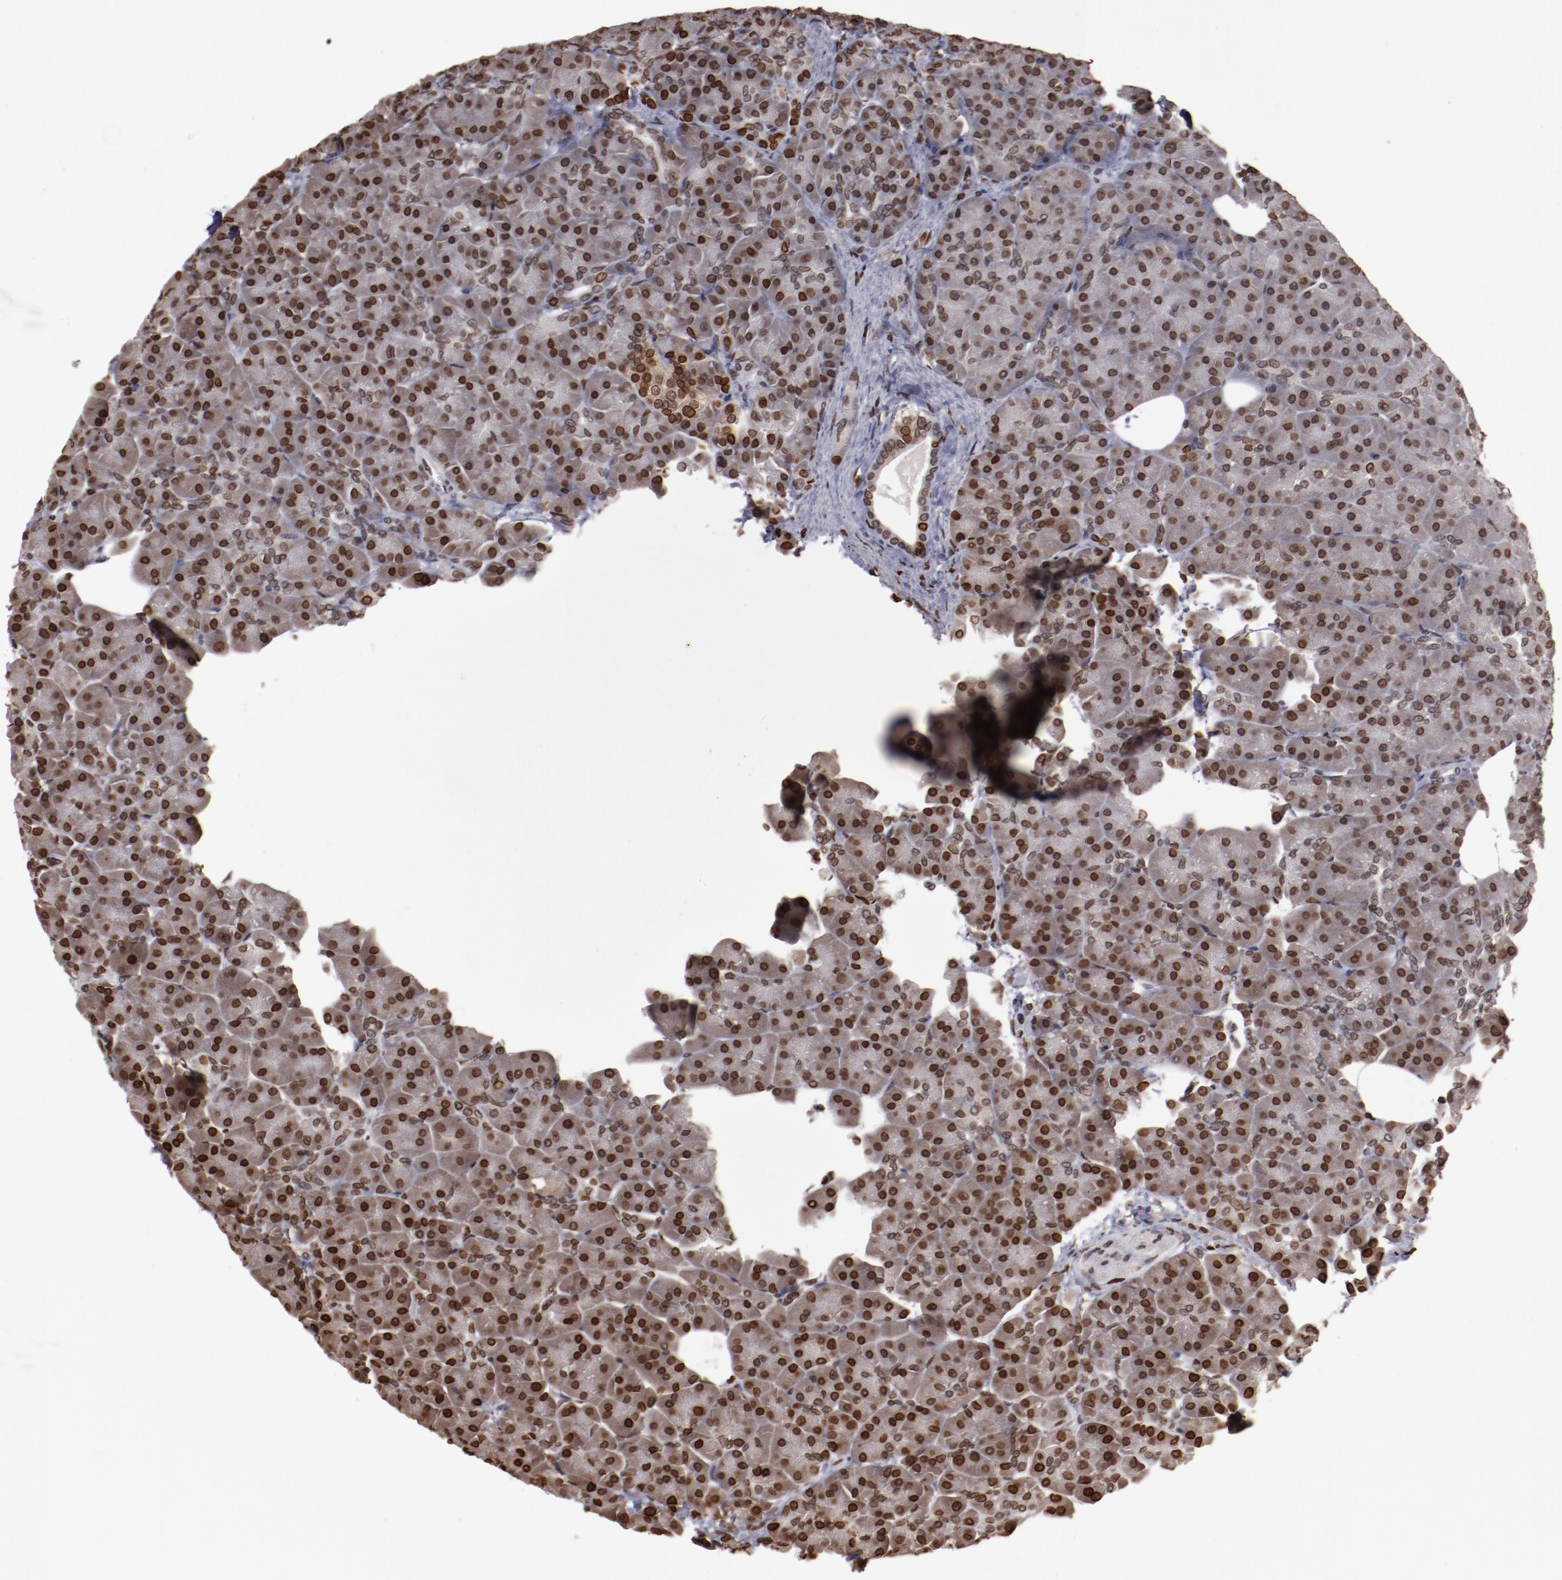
{"staining": {"intensity": "strong", "quantity": ">75%", "location": "nuclear"}, "tissue": "pancreas", "cell_type": "Exocrine glandular cells", "image_type": "normal", "snomed": [{"axis": "morphology", "description": "Normal tissue, NOS"}, {"axis": "topography", "description": "Pancreas"}], "caption": "Immunohistochemistry (IHC) staining of benign pancreas, which exhibits high levels of strong nuclear positivity in approximately >75% of exocrine glandular cells indicating strong nuclear protein expression. The staining was performed using DAB (3,3'-diaminobenzidine) (brown) for protein detection and nuclei were counterstained in hematoxylin (blue).", "gene": "AKT1", "patient": {"sex": "male", "age": 66}}